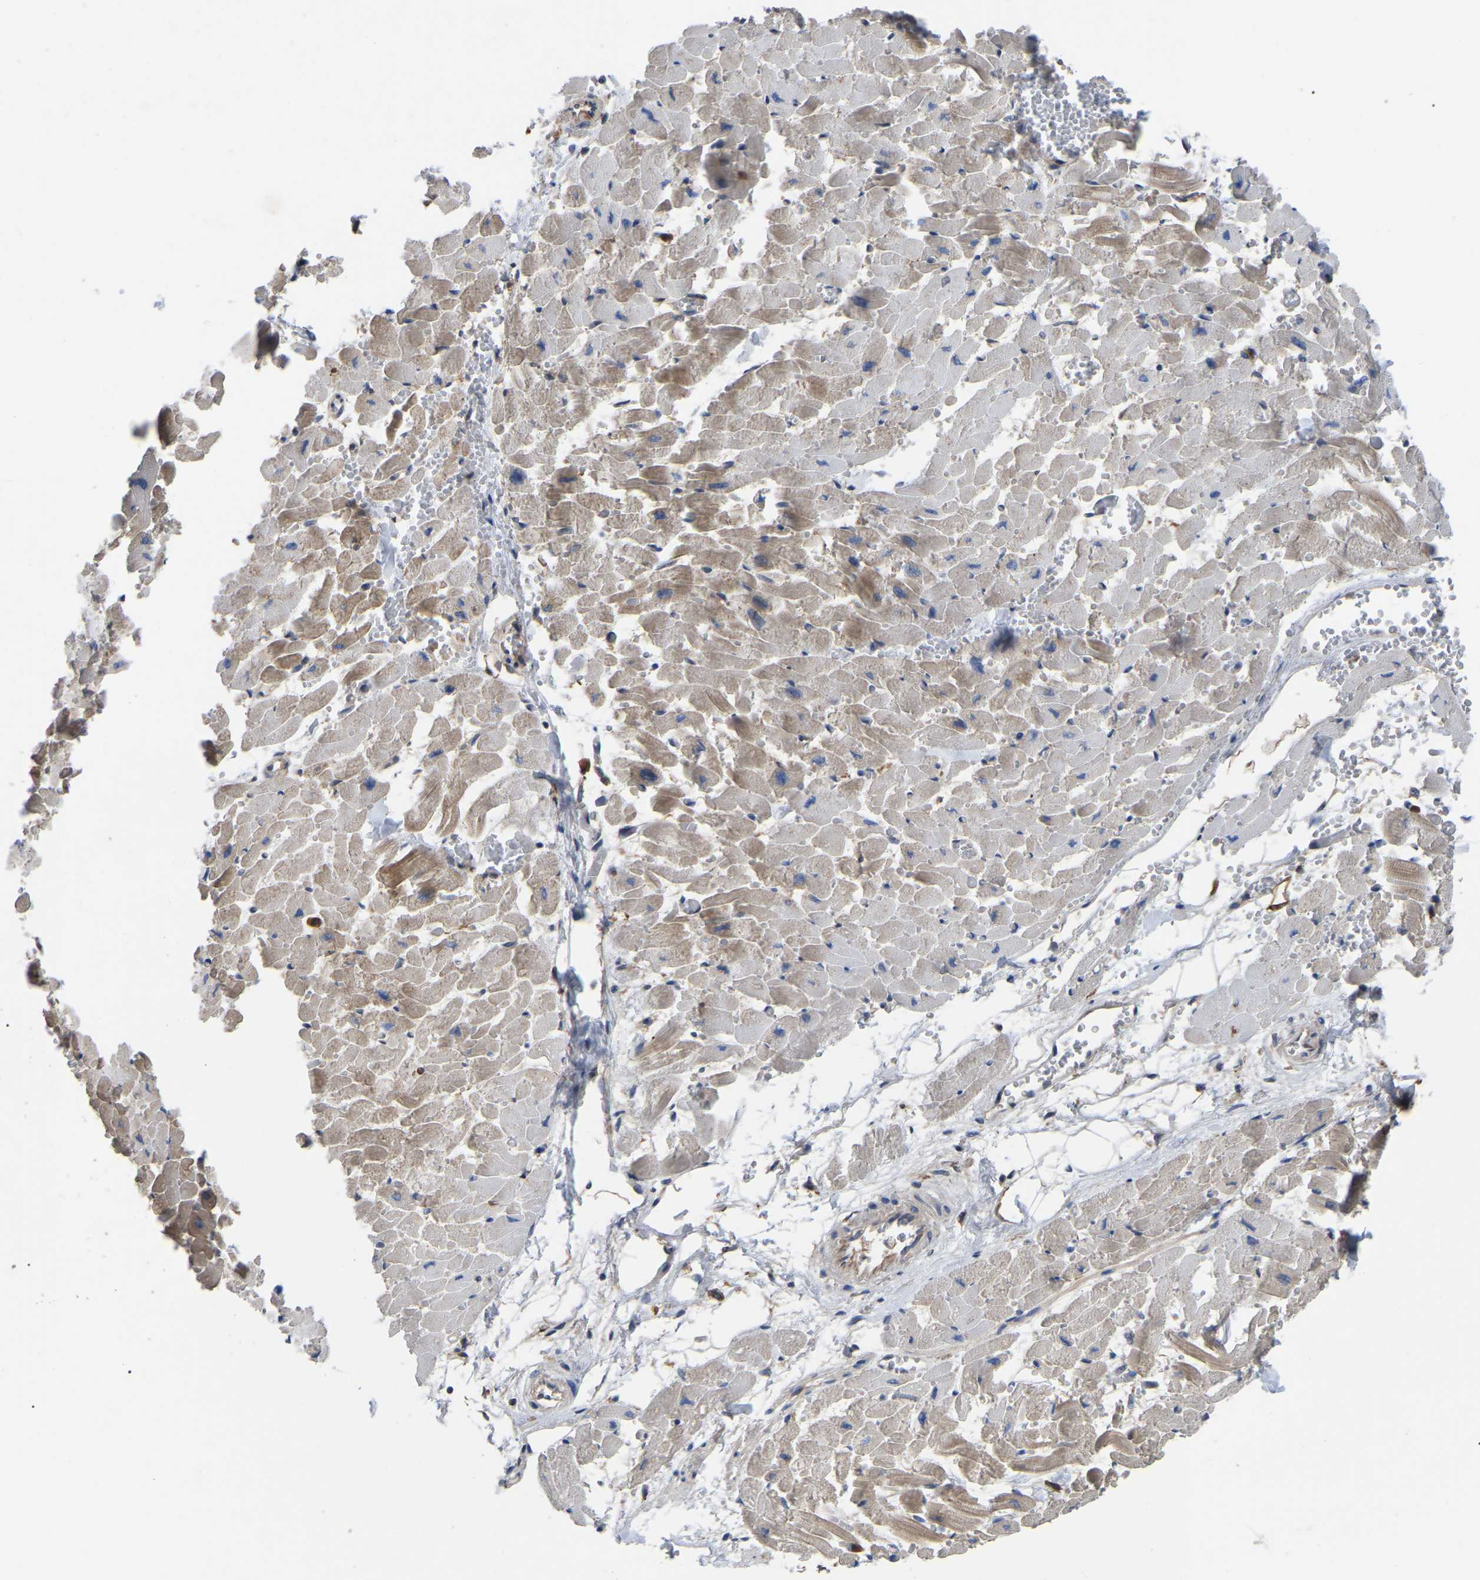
{"staining": {"intensity": "moderate", "quantity": "25%-75%", "location": "cytoplasmic/membranous"}, "tissue": "heart muscle", "cell_type": "Cardiomyocytes", "image_type": "normal", "snomed": [{"axis": "morphology", "description": "Normal tissue, NOS"}, {"axis": "topography", "description": "Heart"}], "caption": "Heart muscle was stained to show a protein in brown. There is medium levels of moderate cytoplasmic/membranous staining in approximately 25%-75% of cardiomyocytes. Ihc stains the protein of interest in brown and the nuclei are stained blue.", "gene": "CIT", "patient": {"sex": "female", "age": 19}}